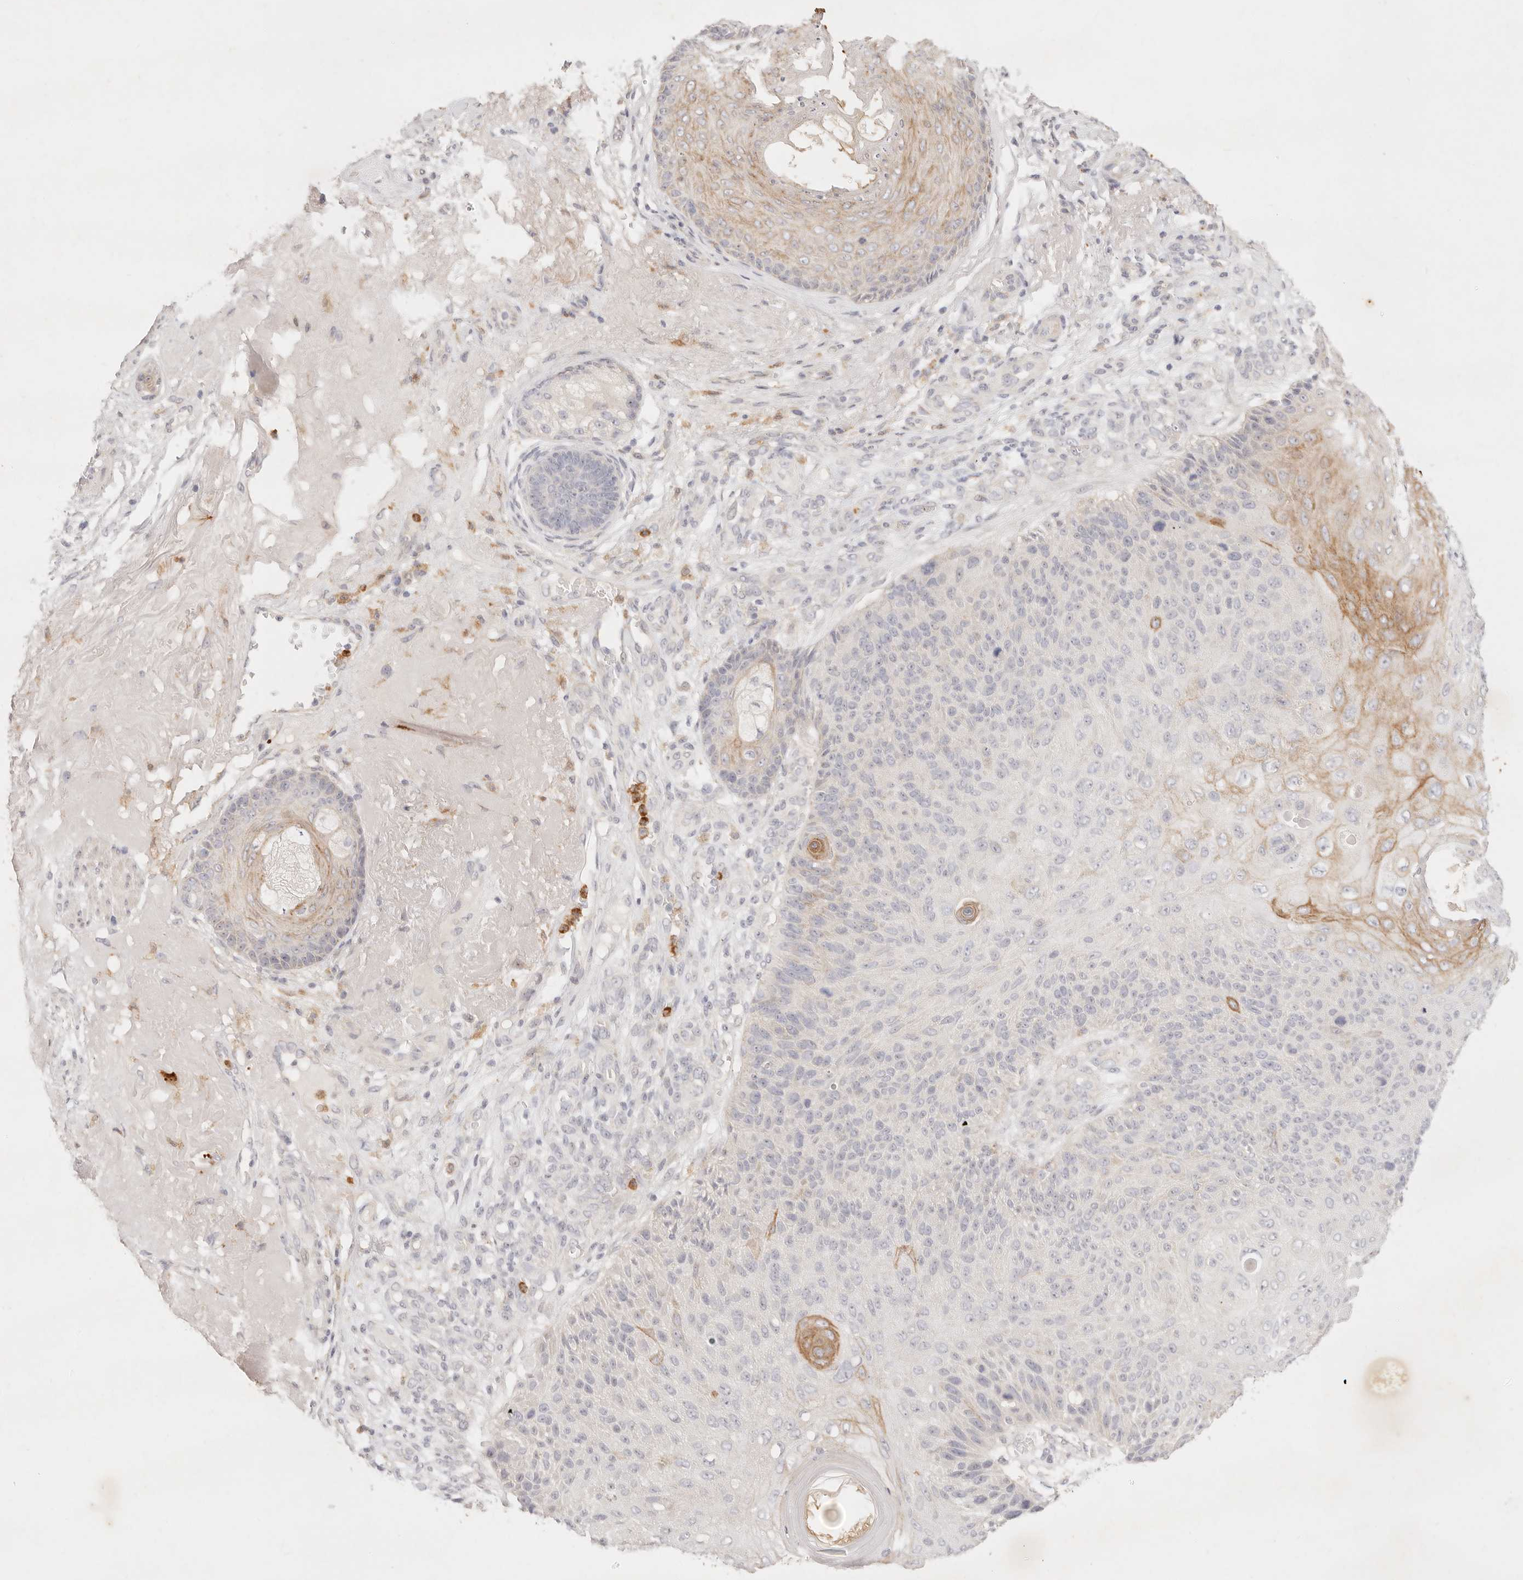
{"staining": {"intensity": "moderate", "quantity": "<25%", "location": "cytoplasmic/membranous"}, "tissue": "skin cancer", "cell_type": "Tumor cells", "image_type": "cancer", "snomed": [{"axis": "morphology", "description": "Squamous cell carcinoma, NOS"}, {"axis": "topography", "description": "Skin"}], "caption": "Protein expression analysis of skin cancer (squamous cell carcinoma) shows moderate cytoplasmic/membranous staining in approximately <25% of tumor cells.", "gene": "GPR84", "patient": {"sex": "female", "age": 88}}